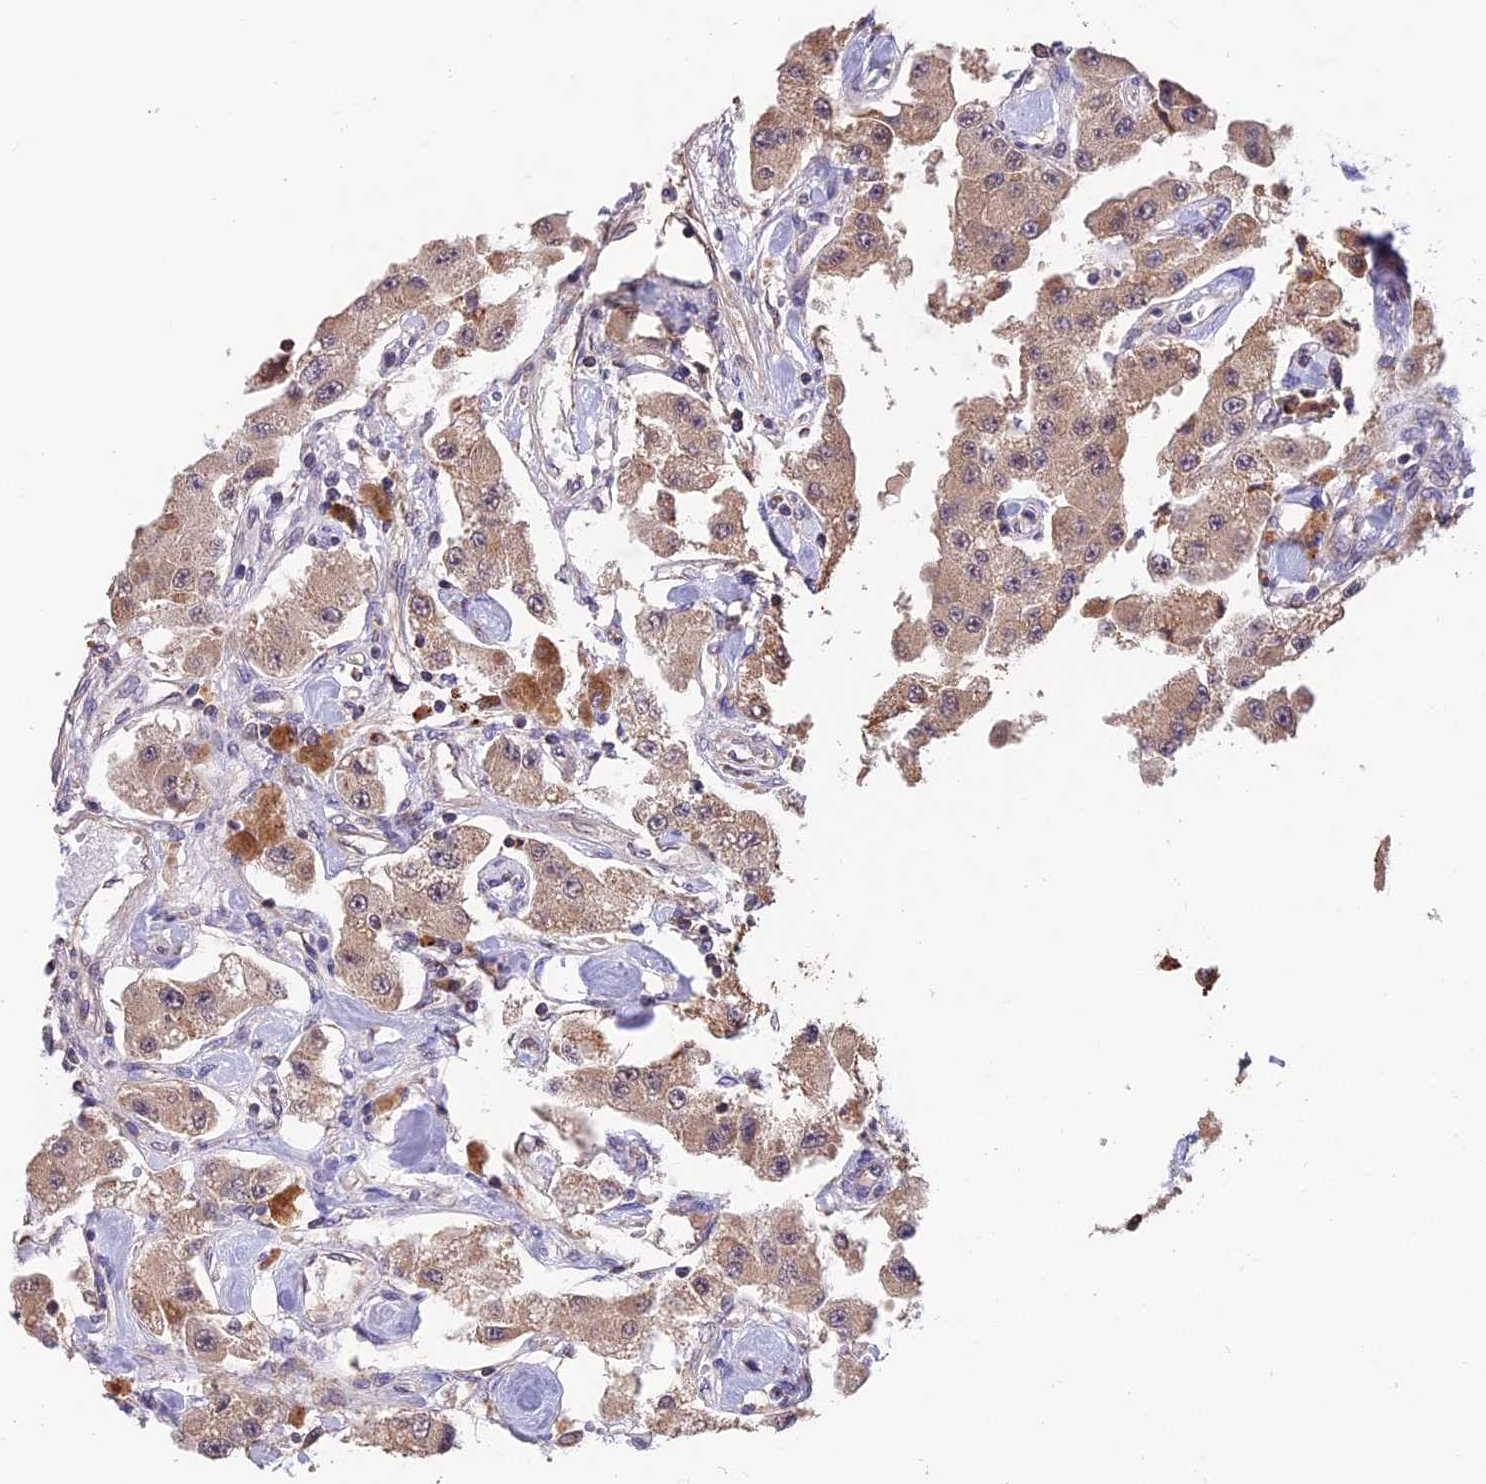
{"staining": {"intensity": "moderate", "quantity": ">75%", "location": "cytoplasmic/membranous"}, "tissue": "carcinoid", "cell_type": "Tumor cells", "image_type": "cancer", "snomed": [{"axis": "morphology", "description": "Carcinoid, malignant, NOS"}, {"axis": "topography", "description": "Pancreas"}], "caption": "Carcinoid stained with a protein marker displays moderate staining in tumor cells.", "gene": "MNS1", "patient": {"sex": "male", "age": 41}}